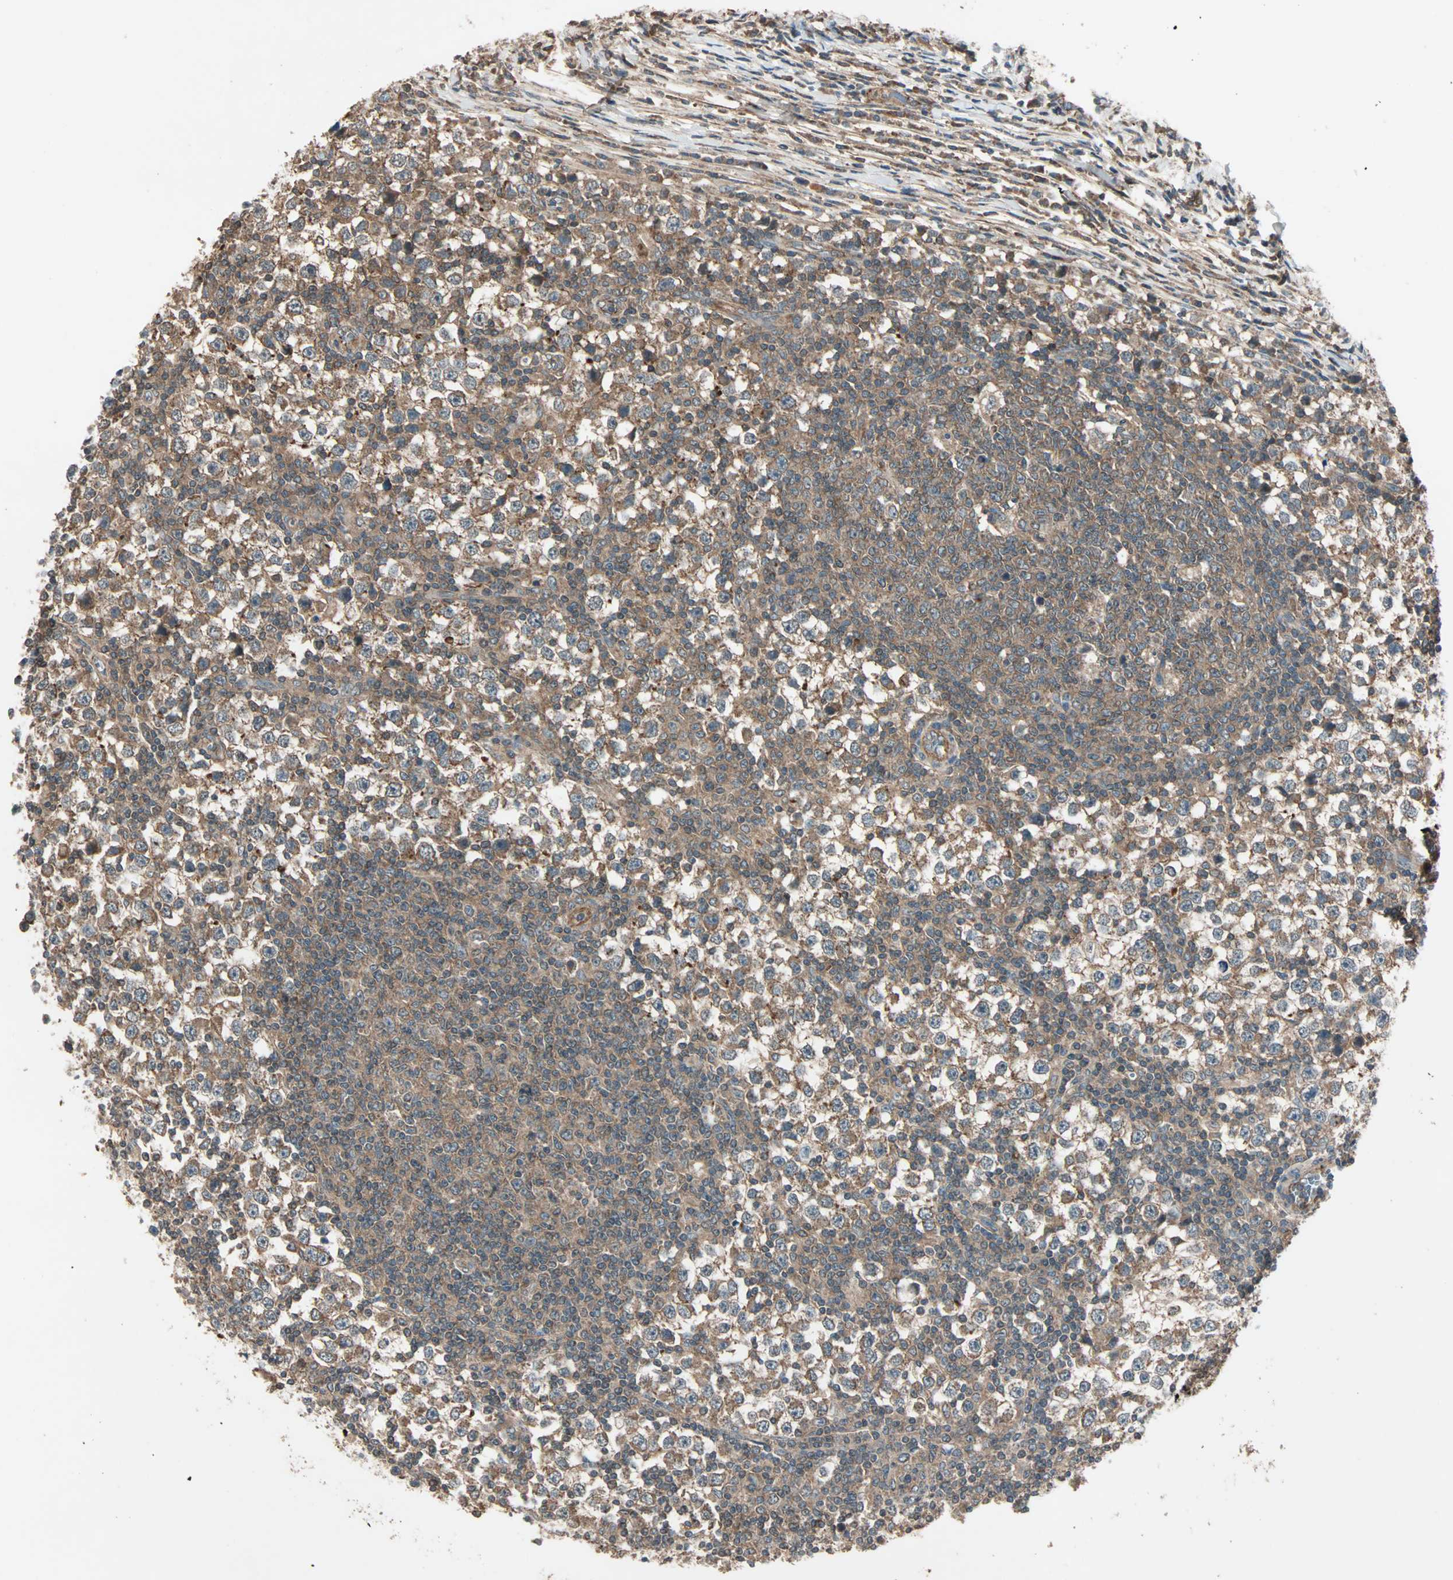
{"staining": {"intensity": "moderate", "quantity": ">75%", "location": "cytoplasmic/membranous"}, "tissue": "testis cancer", "cell_type": "Tumor cells", "image_type": "cancer", "snomed": [{"axis": "morphology", "description": "Seminoma, NOS"}, {"axis": "topography", "description": "Testis"}], "caption": "This is a photomicrograph of immunohistochemistry staining of testis seminoma, which shows moderate expression in the cytoplasmic/membranous of tumor cells.", "gene": "MAP3K21", "patient": {"sex": "male", "age": 65}}